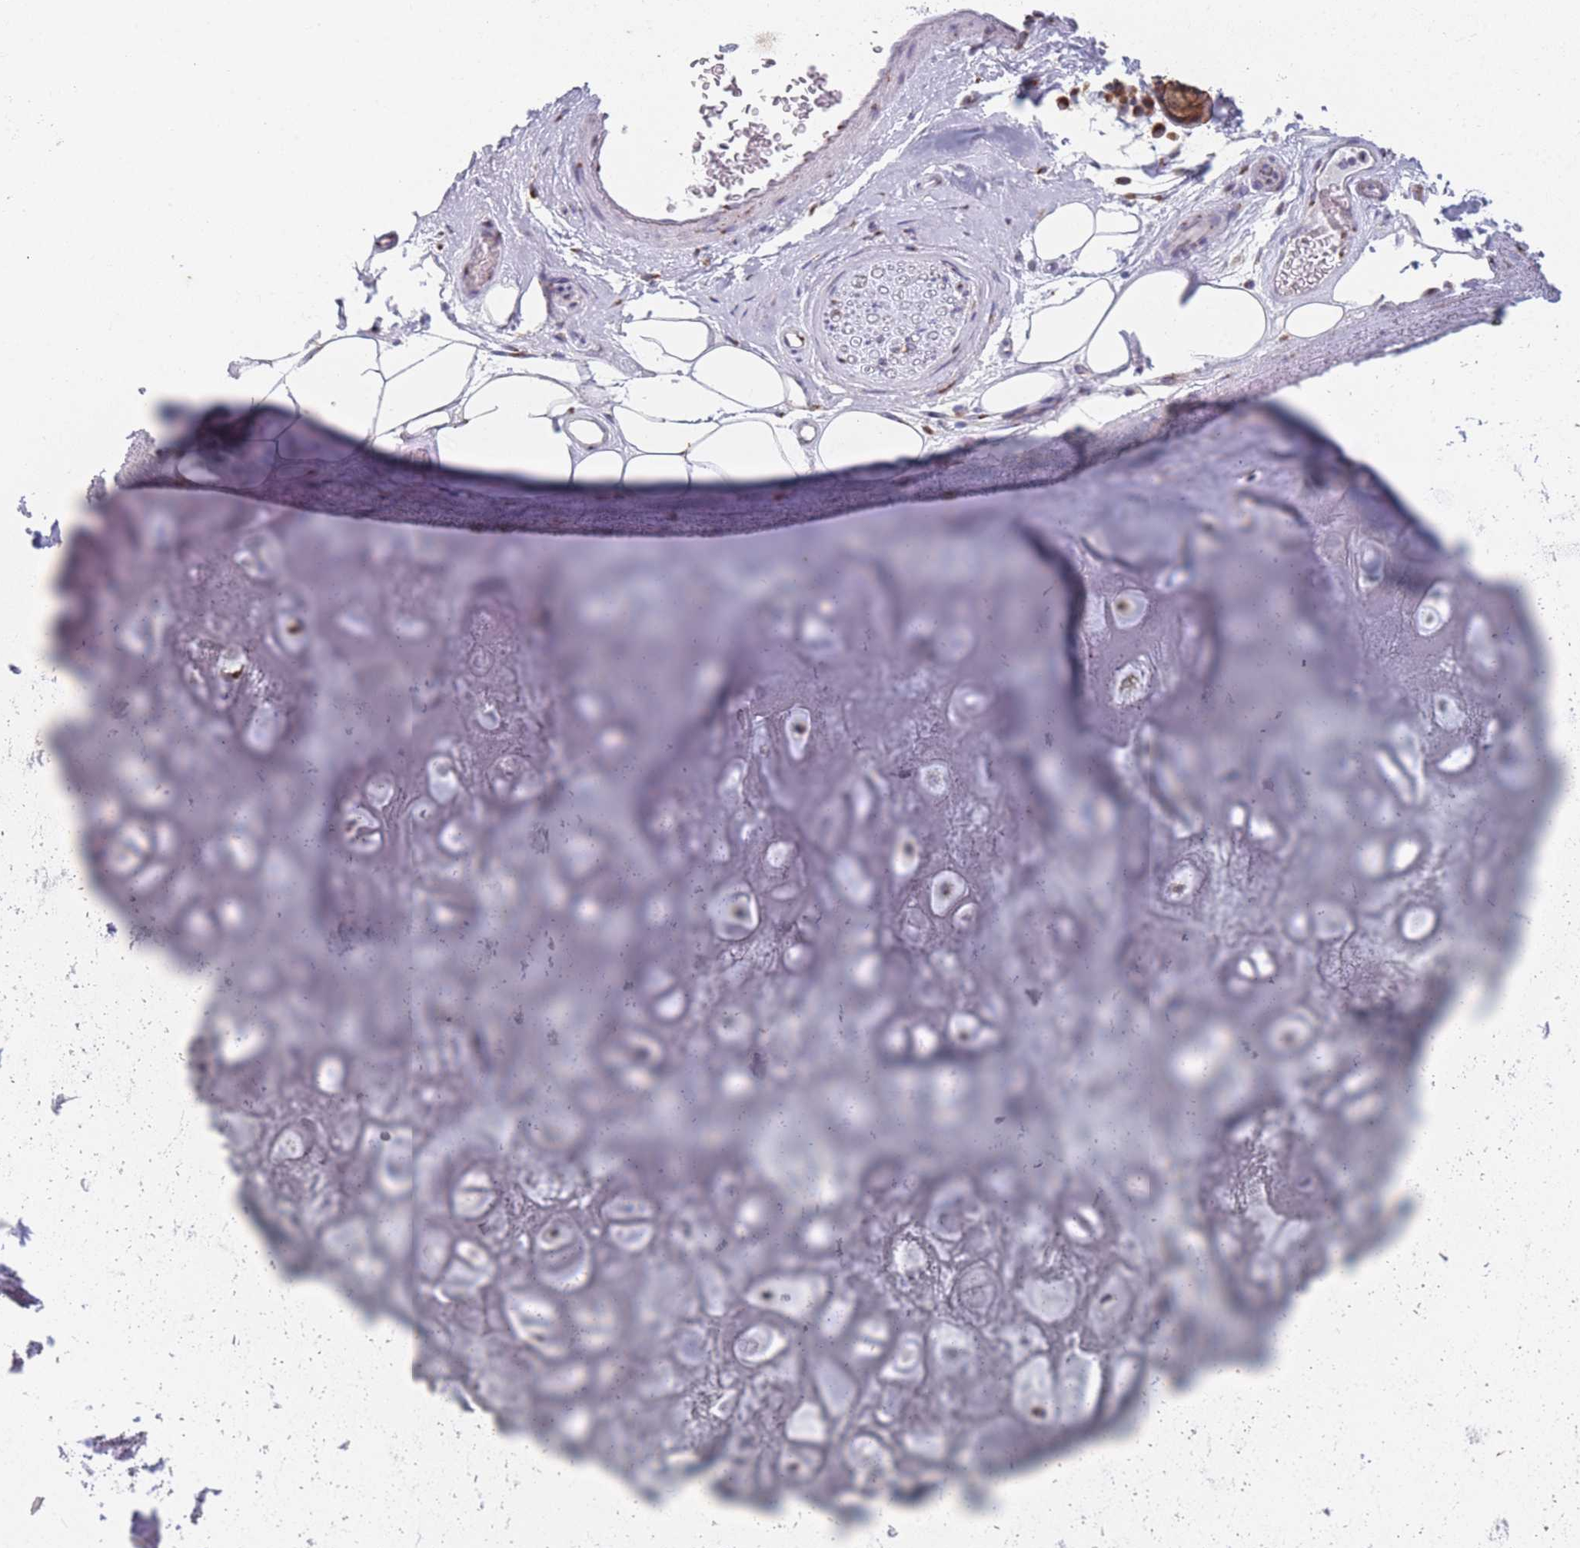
{"staining": {"intensity": "negative", "quantity": "none", "location": "none"}, "tissue": "adipose tissue", "cell_type": "Adipocytes", "image_type": "normal", "snomed": [{"axis": "morphology", "description": "Normal tissue, NOS"}, {"axis": "topography", "description": "Cartilage tissue"}], "caption": "Micrograph shows no significant protein expression in adipocytes of normal adipose tissue. The staining is performed using DAB brown chromogen with nuclei counter-stained in using hematoxylin.", "gene": "TMED10", "patient": {"sex": "male", "age": 81}}